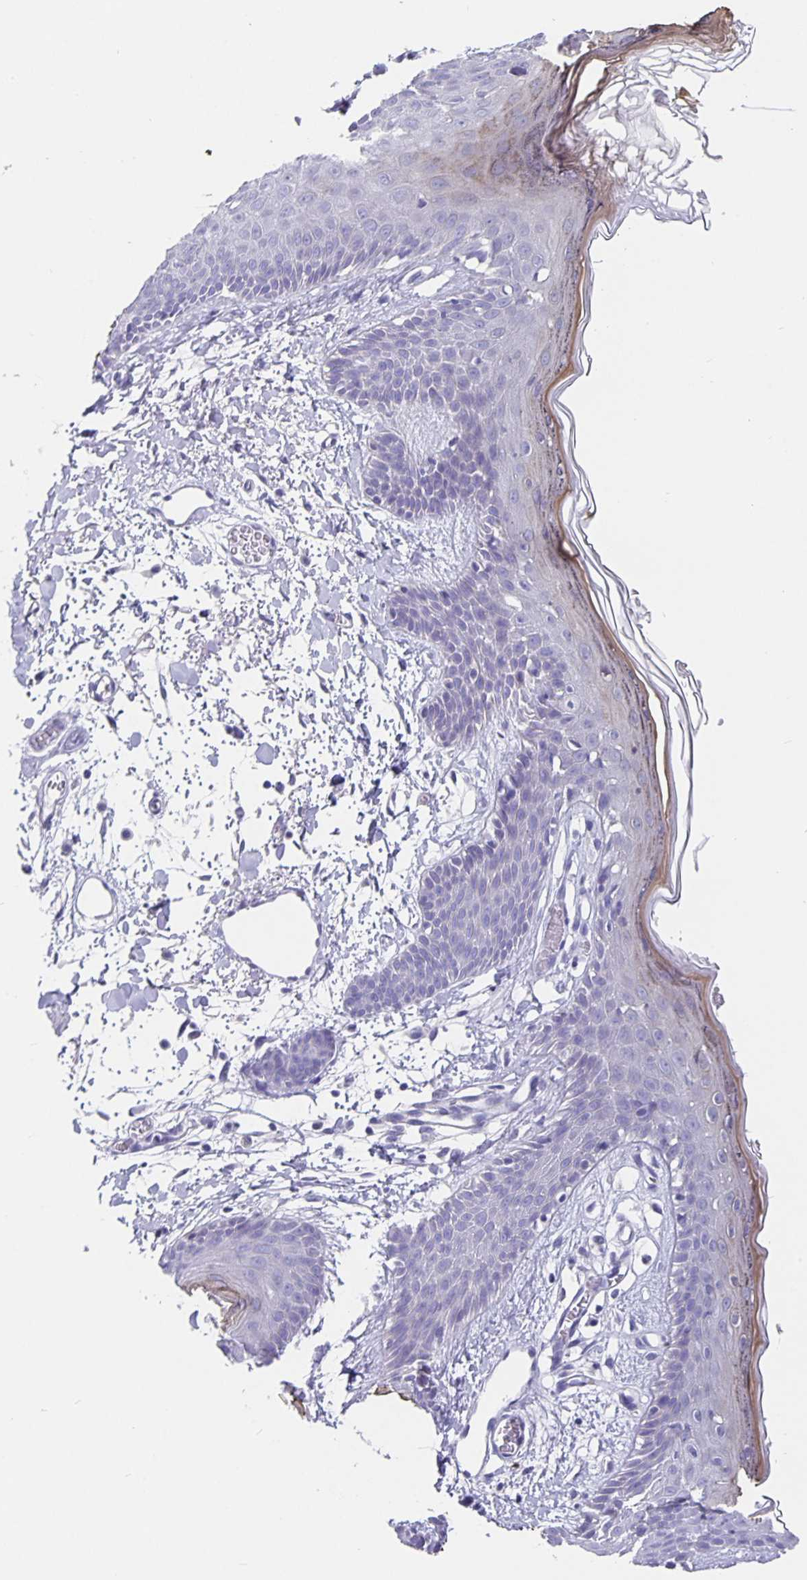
{"staining": {"intensity": "negative", "quantity": "none", "location": "none"}, "tissue": "skin", "cell_type": "Fibroblasts", "image_type": "normal", "snomed": [{"axis": "morphology", "description": "Normal tissue, NOS"}, {"axis": "topography", "description": "Skin"}], "caption": "DAB immunohistochemical staining of benign skin reveals no significant staining in fibroblasts.", "gene": "CFAP74", "patient": {"sex": "male", "age": 79}}